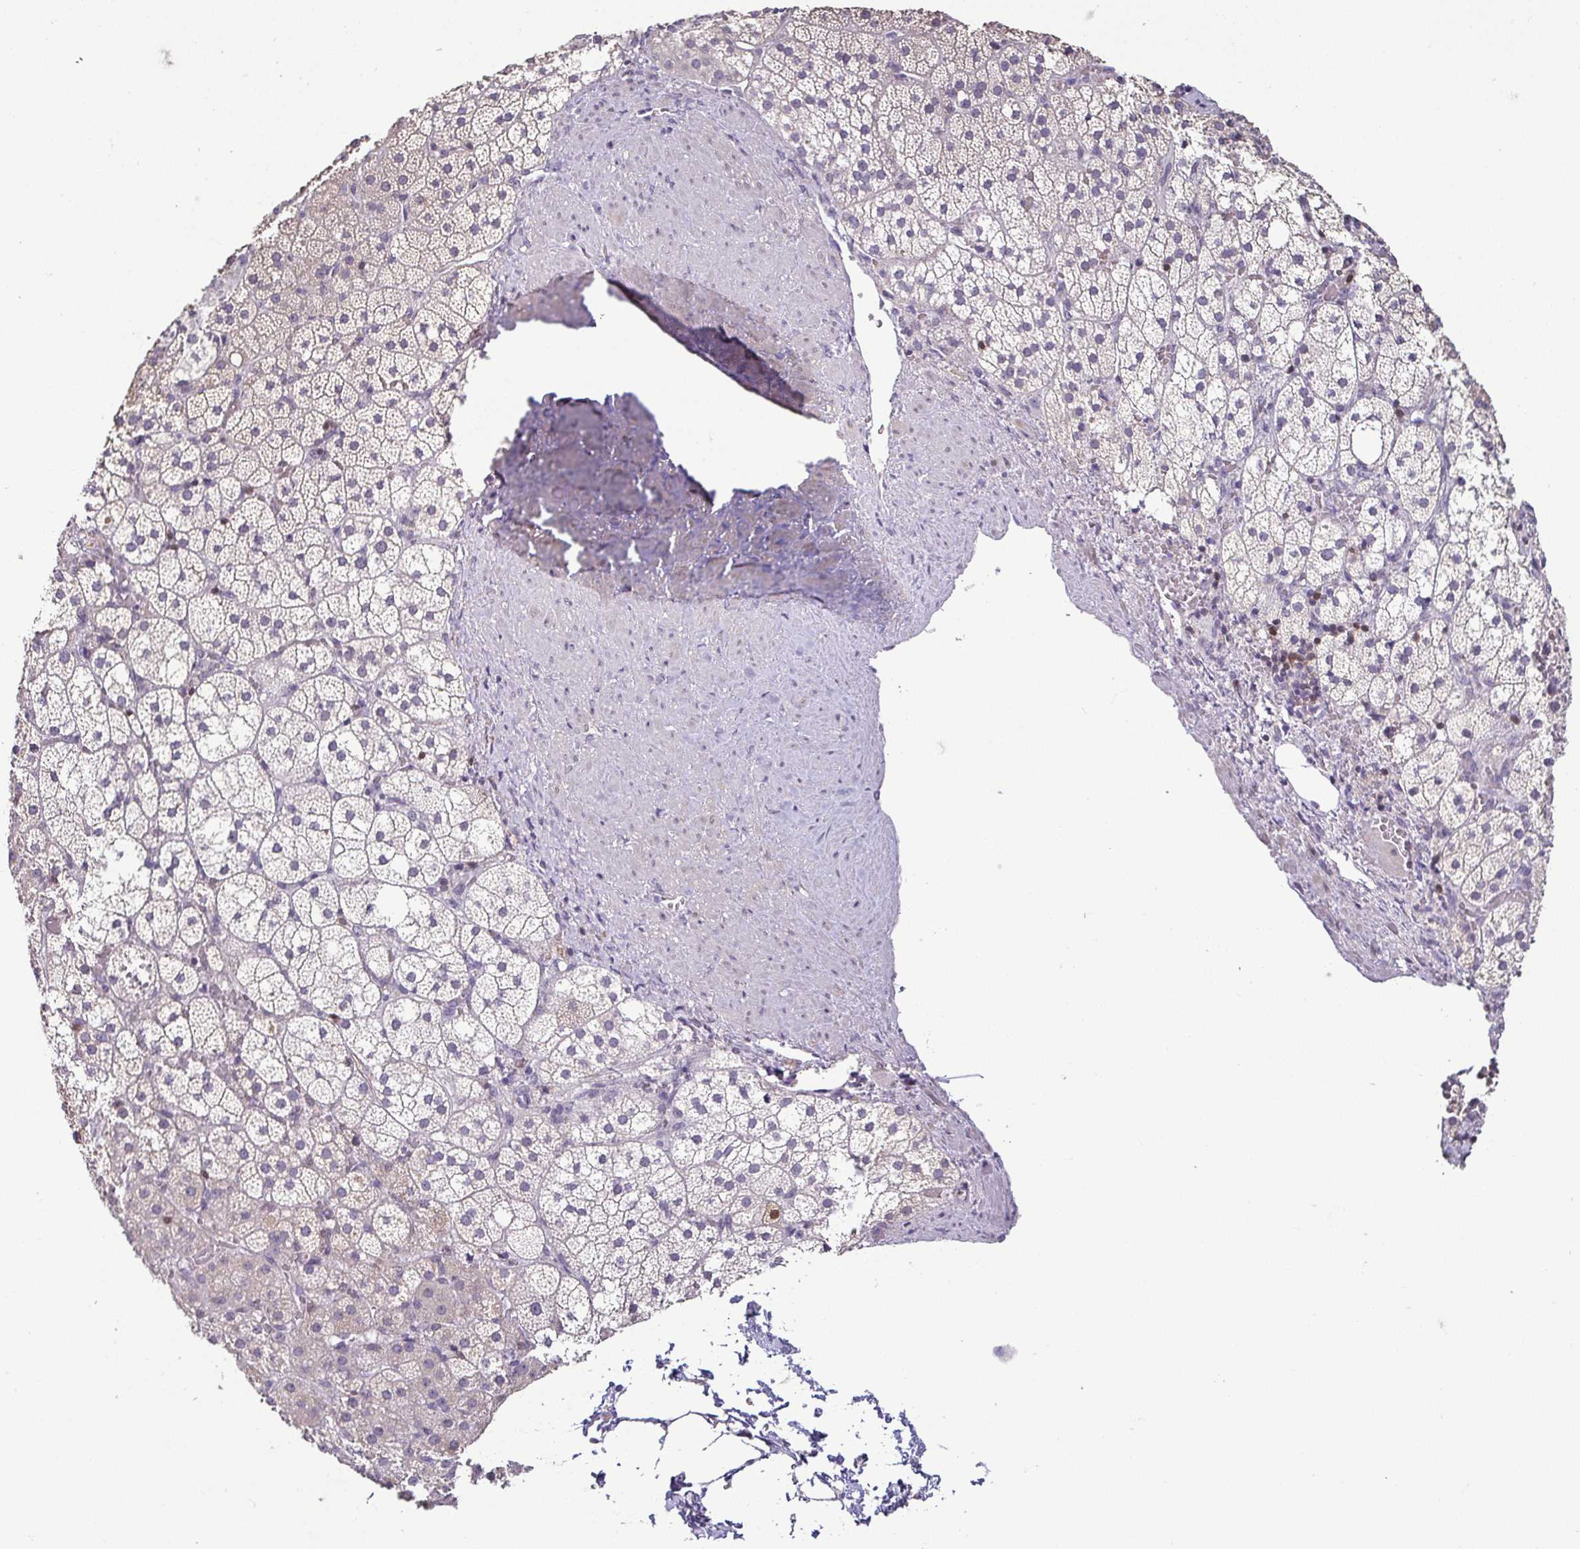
{"staining": {"intensity": "negative", "quantity": "none", "location": "none"}, "tissue": "adrenal gland", "cell_type": "Glandular cells", "image_type": "normal", "snomed": [{"axis": "morphology", "description": "Normal tissue, NOS"}, {"axis": "topography", "description": "Adrenal gland"}], "caption": "Immunohistochemistry of benign adrenal gland displays no staining in glandular cells.", "gene": "HOPX", "patient": {"sex": "male", "age": 53}}